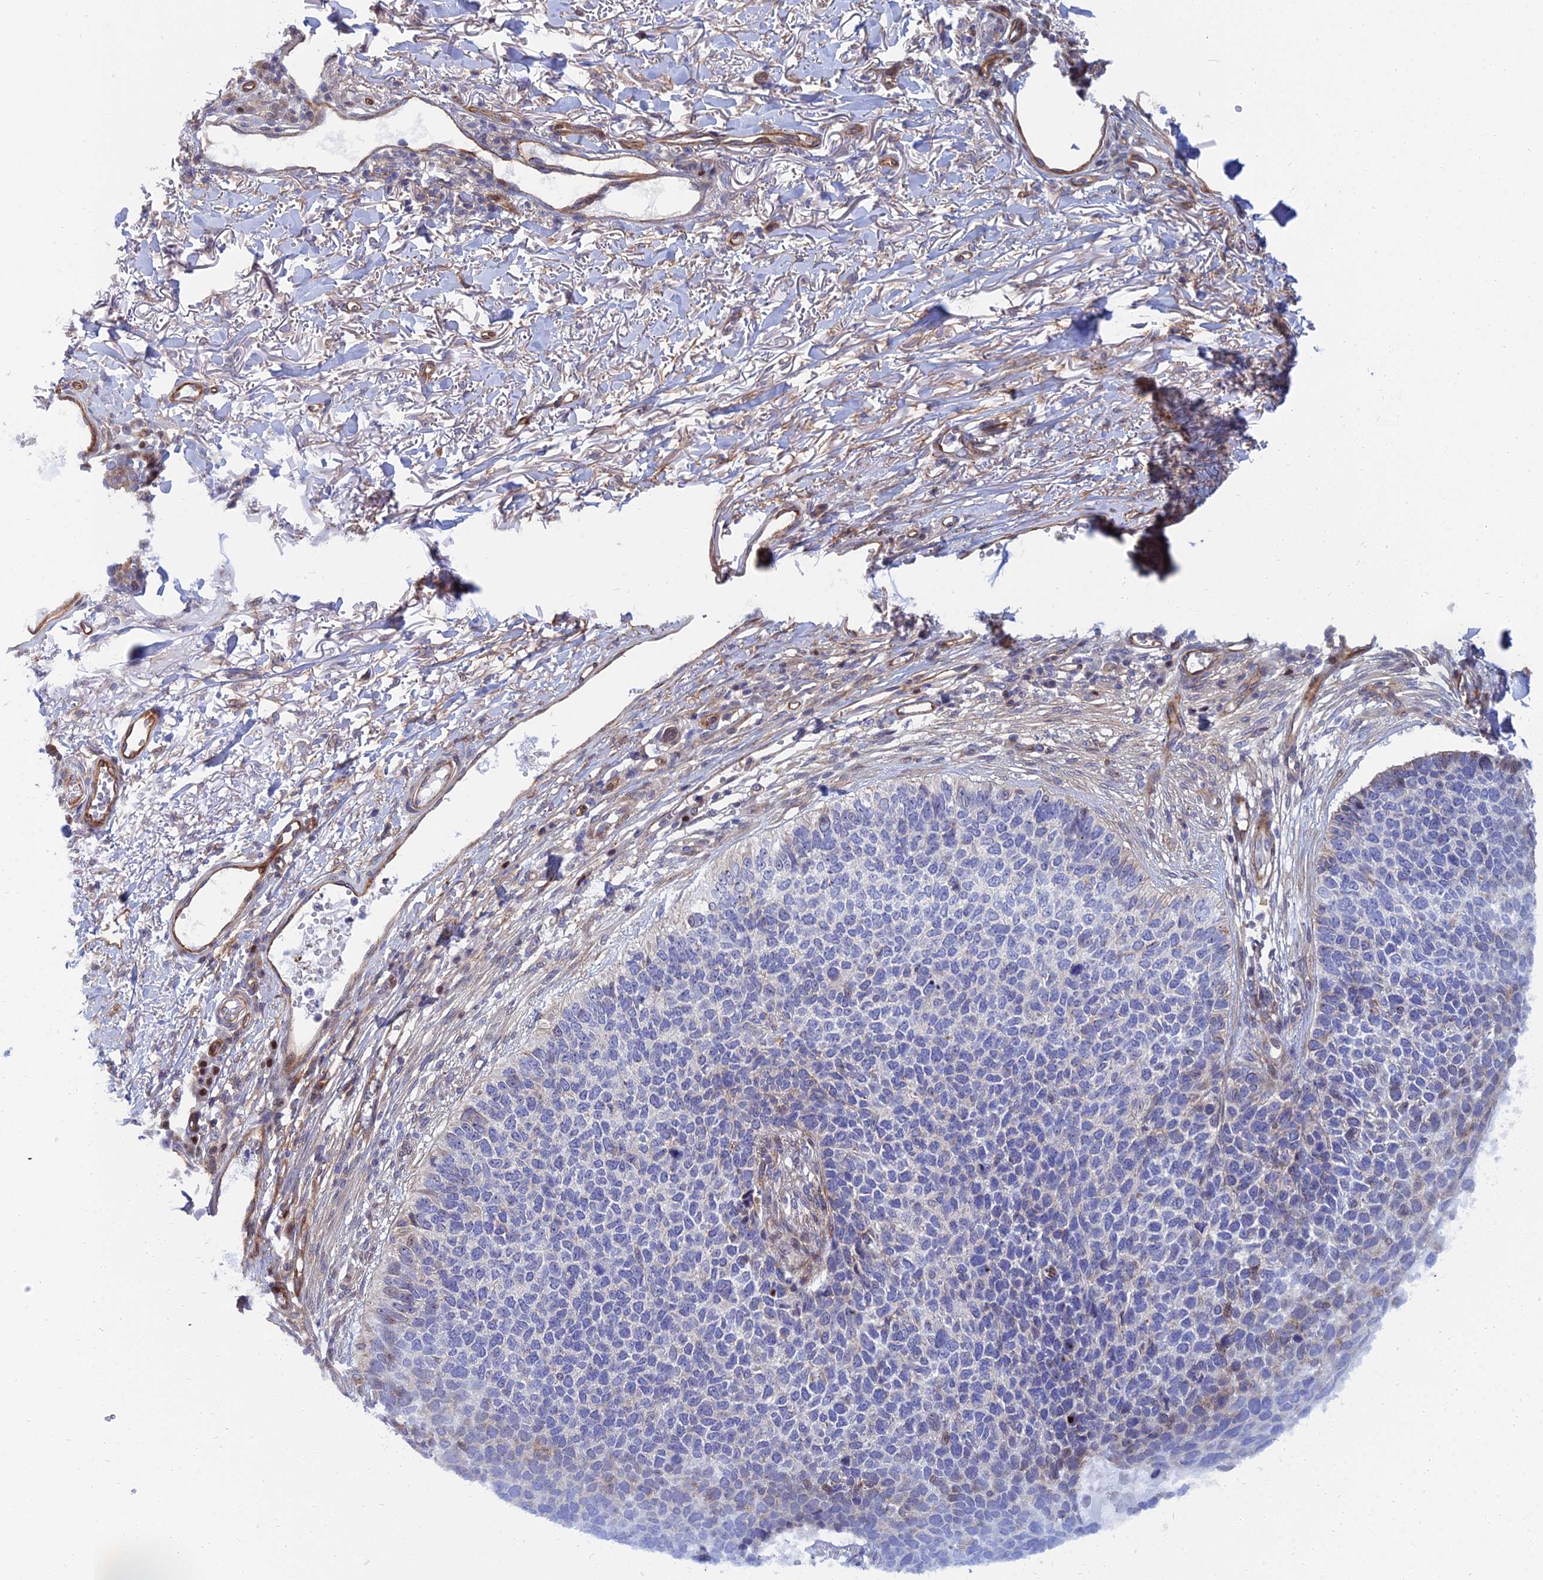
{"staining": {"intensity": "negative", "quantity": "none", "location": "none"}, "tissue": "skin cancer", "cell_type": "Tumor cells", "image_type": "cancer", "snomed": [{"axis": "morphology", "description": "Basal cell carcinoma"}, {"axis": "topography", "description": "Skin"}], "caption": "Skin basal cell carcinoma was stained to show a protein in brown. There is no significant positivity in tumor cells.", "gene": "TRIM43B", "patient": {"sex": "female", "age": 84}}